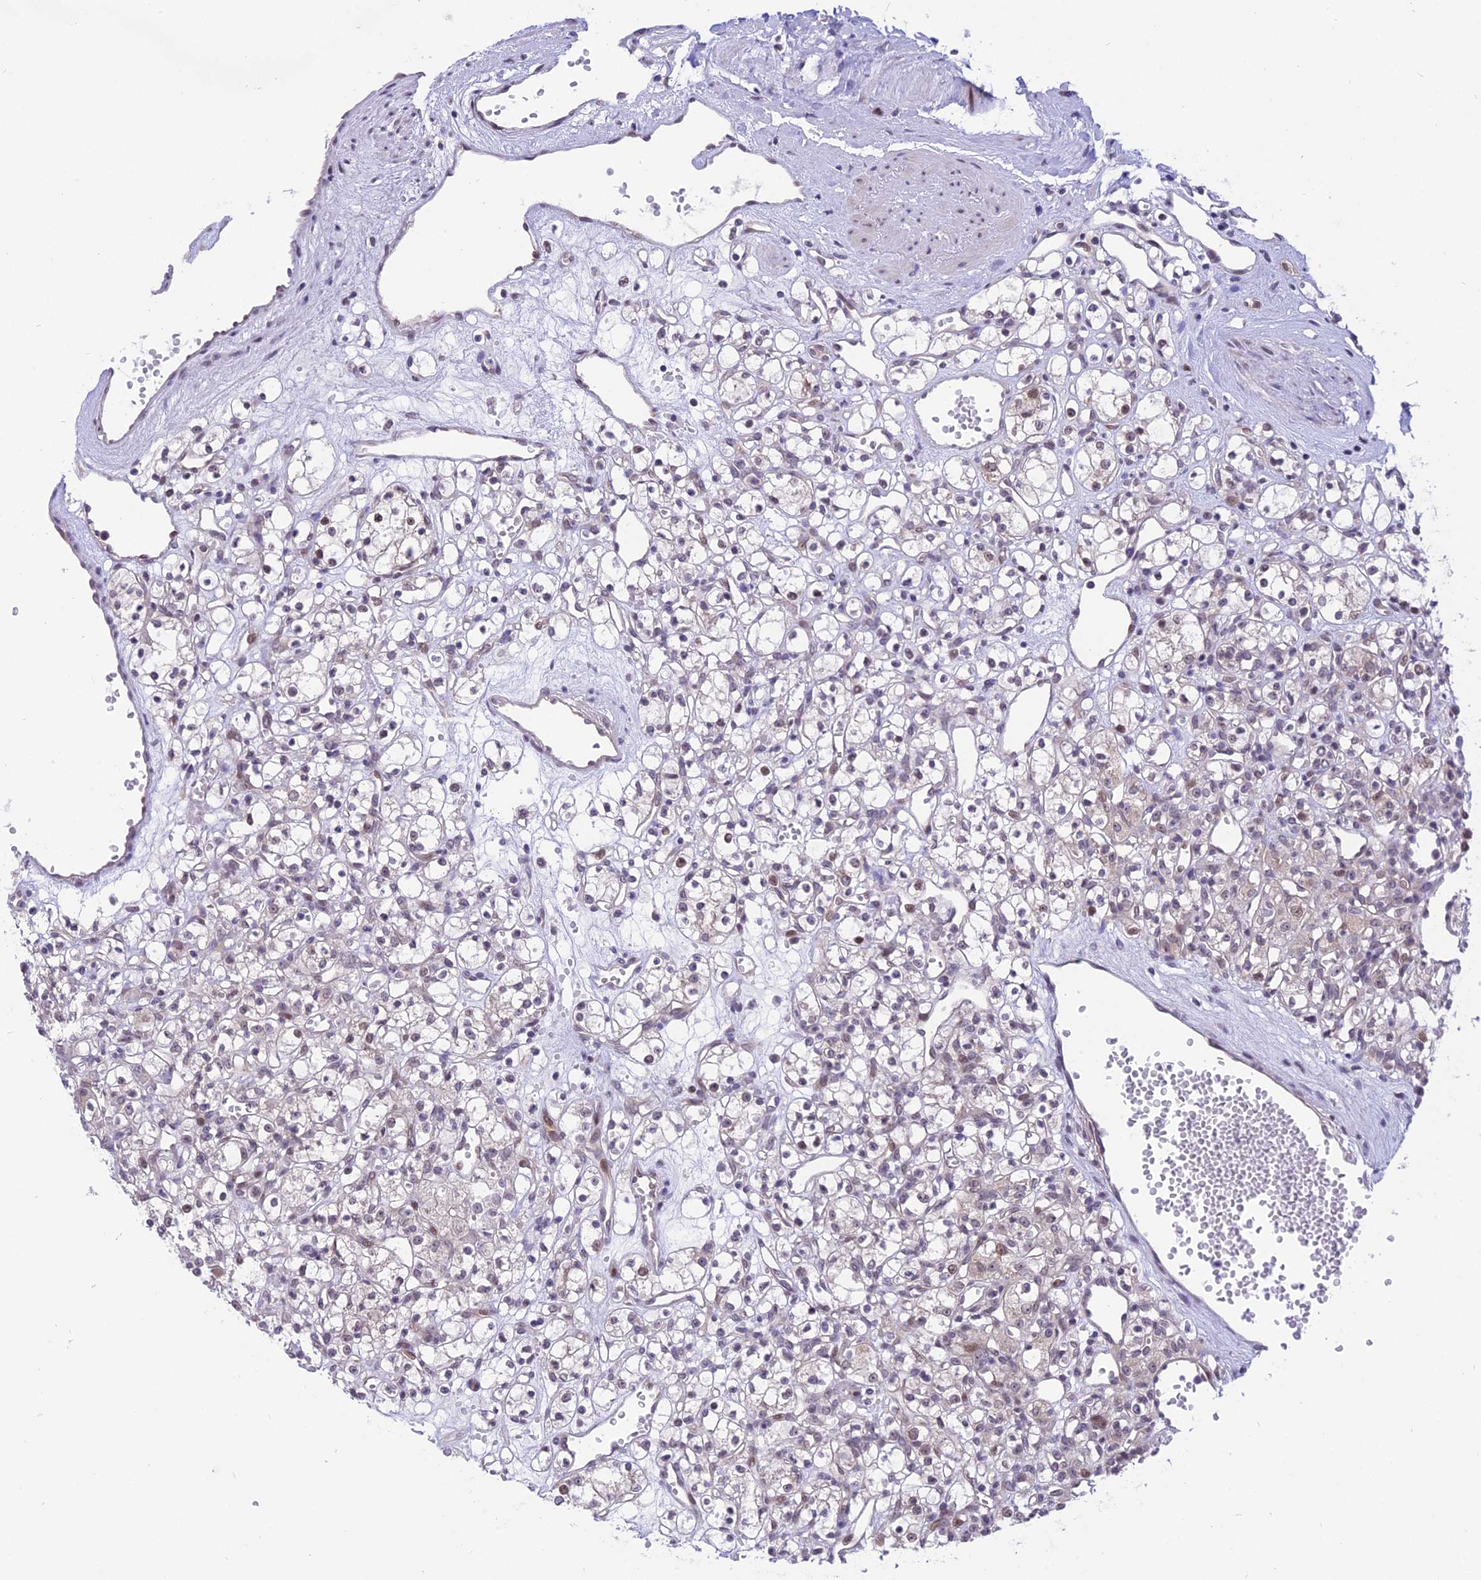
{"staining": {"intensity": "weak", "quantity": "<25%", "location": "nuclear"}, "tissue": "renal cancer", "cell_type": "Tumor cells", "image_type": "cancer", "snomed": [{"axis": "morphology", "description": "Adenocarcinoma, NOS"}, {"axis": "topography", "description": "Kidney"}], "caption": "The micrograph shows no staining of tumor cells in adenocarcinoma (renal). (Stains: DAB (3,3'-diaminobenzidine) immunohistochemistry with hematoxylin counter stain, Microscopy: brightfield microscopy at high magnification).", "gene": "ZNF837", "patient": {"sex": "female", "age": 59}}